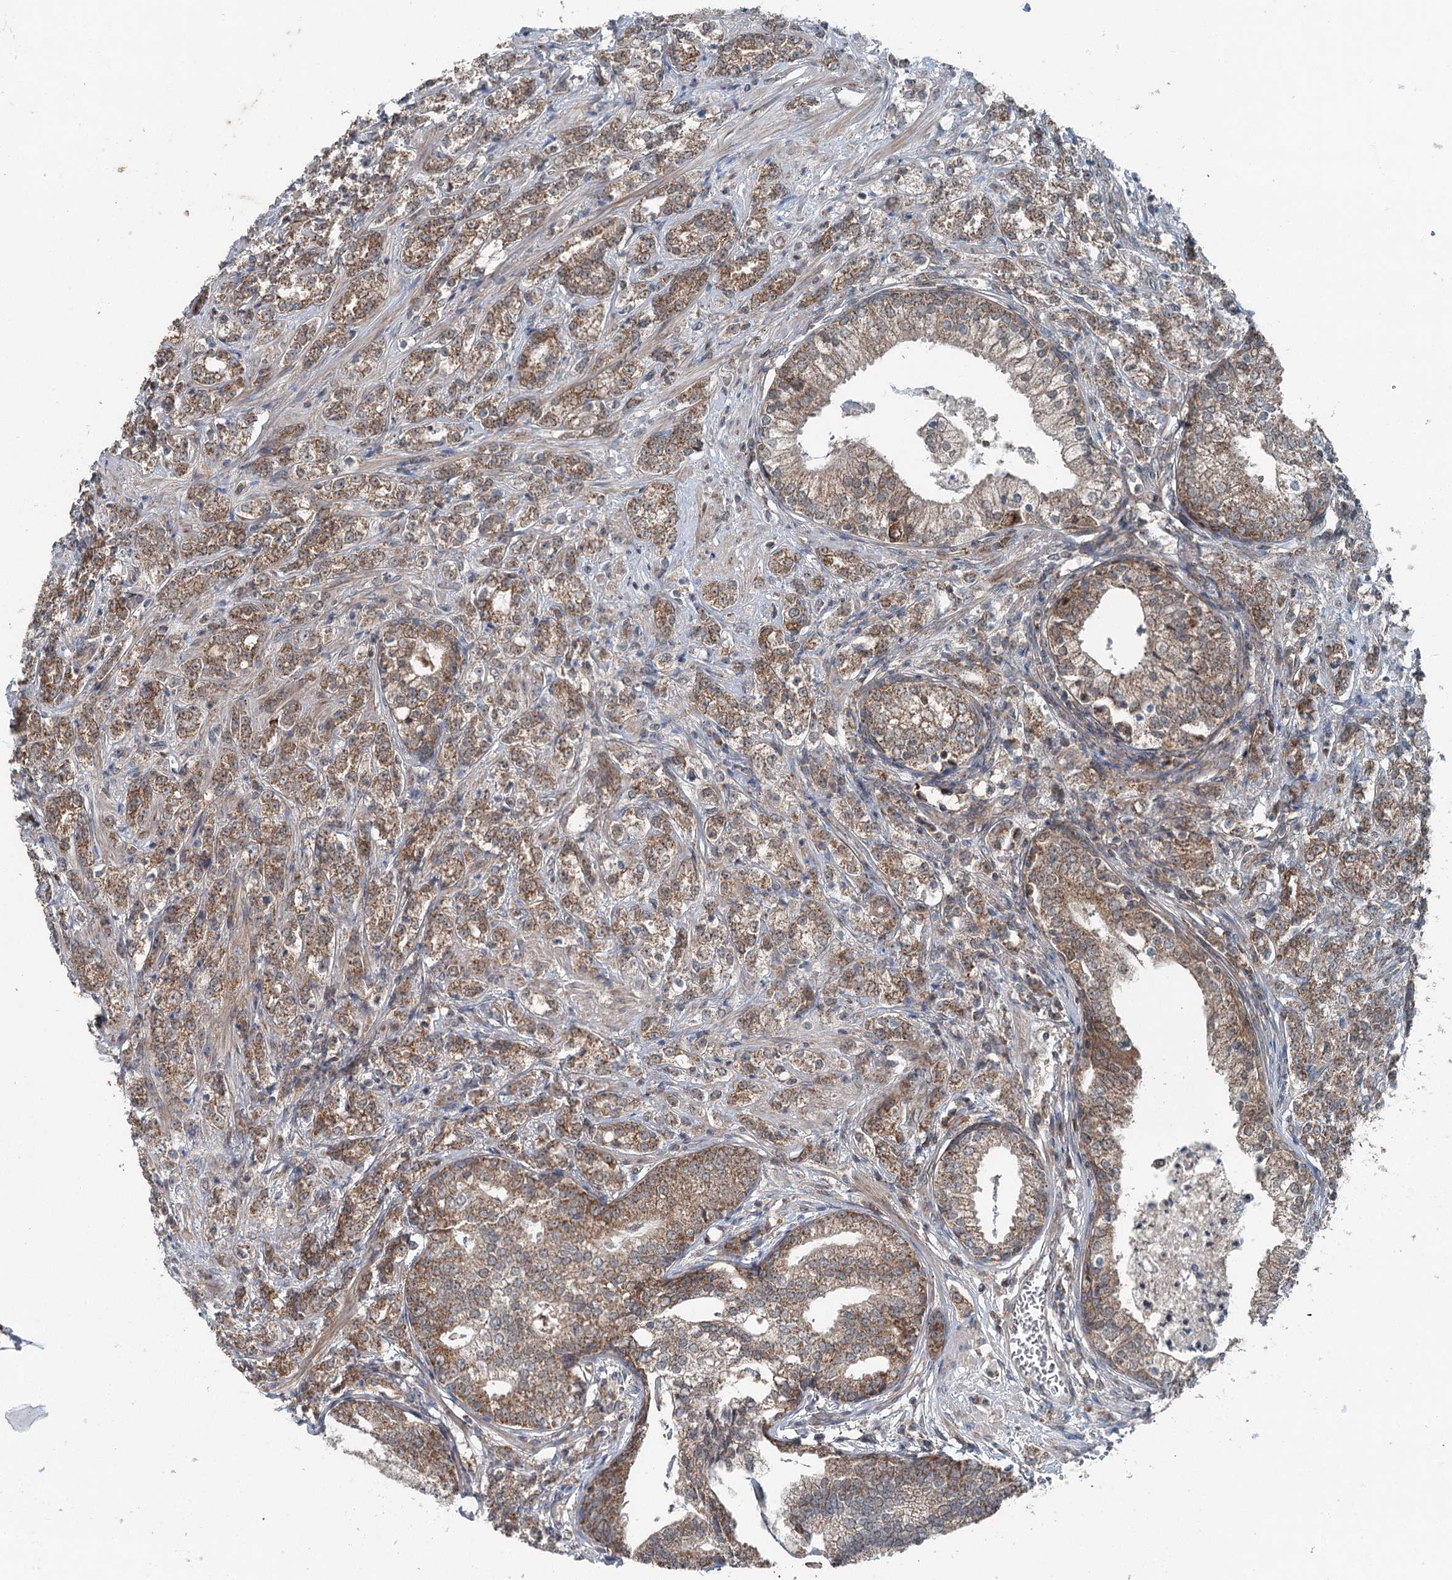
{"staining": {"intensity": "moderate", "quantity": ">75%", "location": "cytoplasmic/membranous"}, "tissue": "prostate cancer", "cell_type": "Tumor cells", "image_type": "cancer", "snomed": [{"axis": "morphology", "description": "Adenocarcinoma, High grade"}, {"axis": "topography", "description": "Prostate"}], "caption": "The histopathology image exhibits immunohistochemical staining of adenocarcinoma (high-grade) (prostate). There is moderate cytoplasmic/membranous staining is seen in approximately >75% of tumor cells.", "gene": "WAPL", "patient": {"sex": "male", "age": 69}}